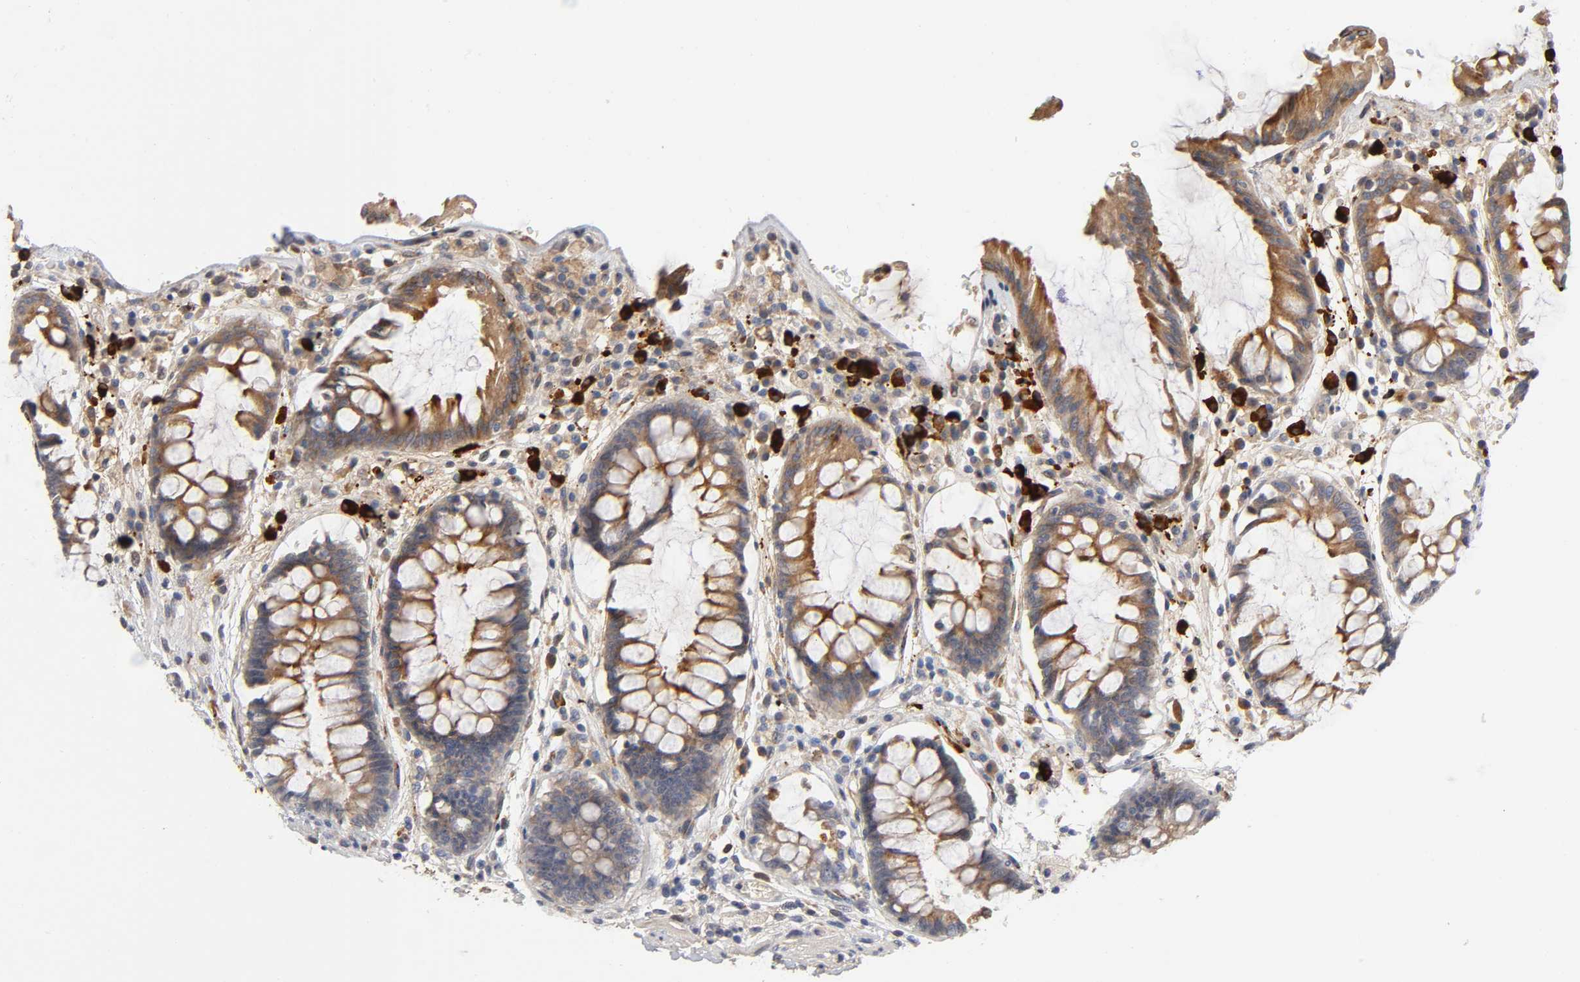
{"staining": {"intensity": "moderate", "quantity": "25%-75%", "location": "cytoplasmic/membranous"}, "tissue": "rectum", "cell_type": "Glandular cells", "image_type": "normal", "snomed": [{"axis": "morphology", "description": "Normal tissue, NOS"}, {"axis": "topography", "description": "Rectum"}], "caption": "Immunohistochemical staining of normal human rectum demonstrates medium levels of moderate cytoplasmic/membranous positivity in approximately 25%-75% of glandular cells.", "gene": "NOVA1", "patient": {"sex": "female", "age": 46}}